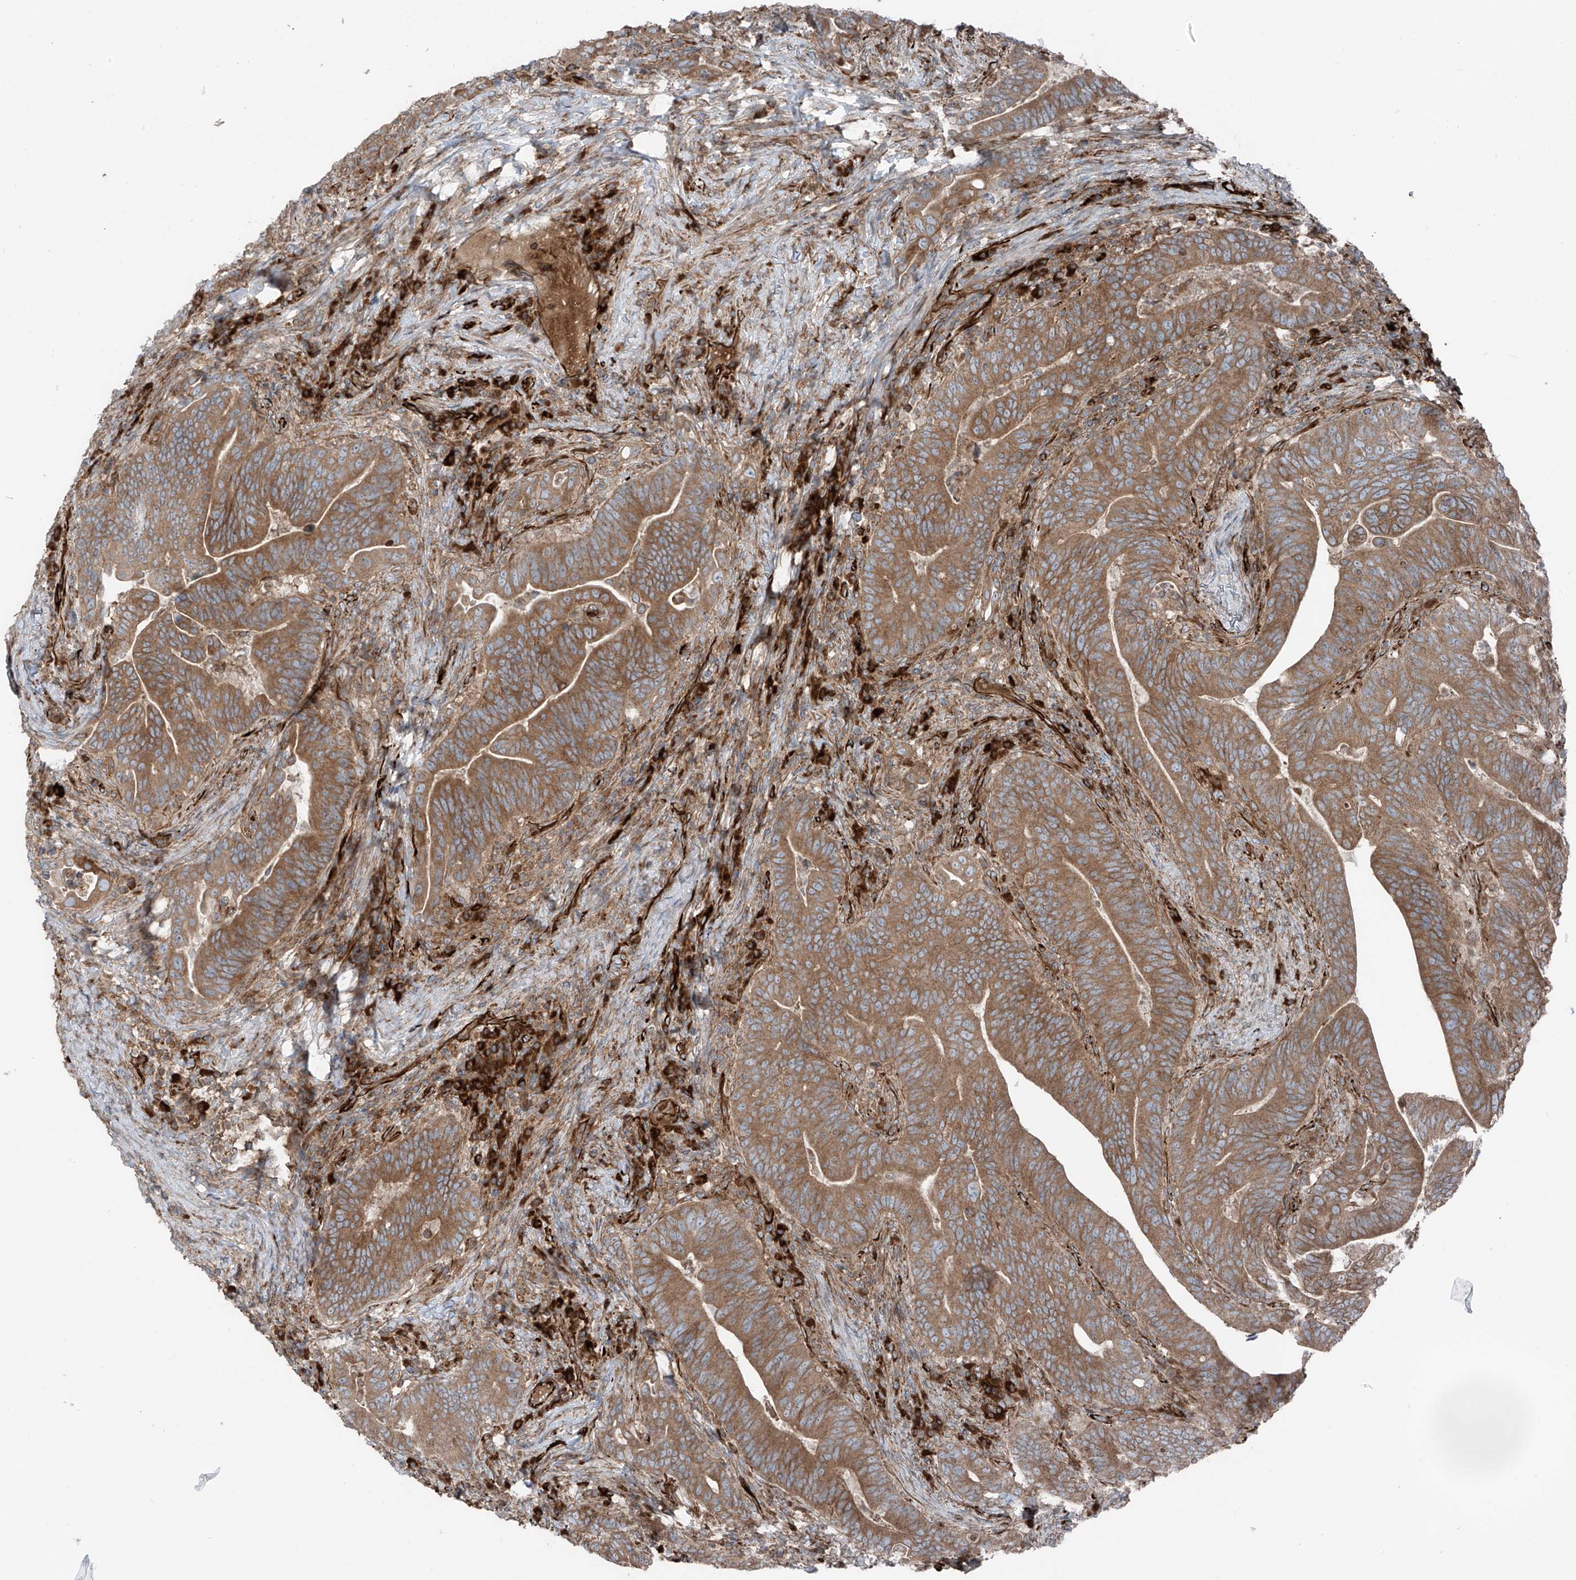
{"staining": {"intensity": "moderate", "quantity": ">75%", "location": "cytoplasmic/membranous"}, "tissue": "colorectal cancer", "cell_type": "Tumor cells", "image_type": "cancer", "snomed": [{"axis": "morphology", "description": "Adenocarcinoma, NOS"}, {"axis": "topography", "description": "Colon"}], "caption": "Immunohistochemical staining of colorectal cancer (adenocarcinoma) shows moderate cytoplasmic/membranous protein positivity in approximately >75% of tumor cells.", "gene": "ERLEC1", "patient": {"sex": "female", "age": 66}}